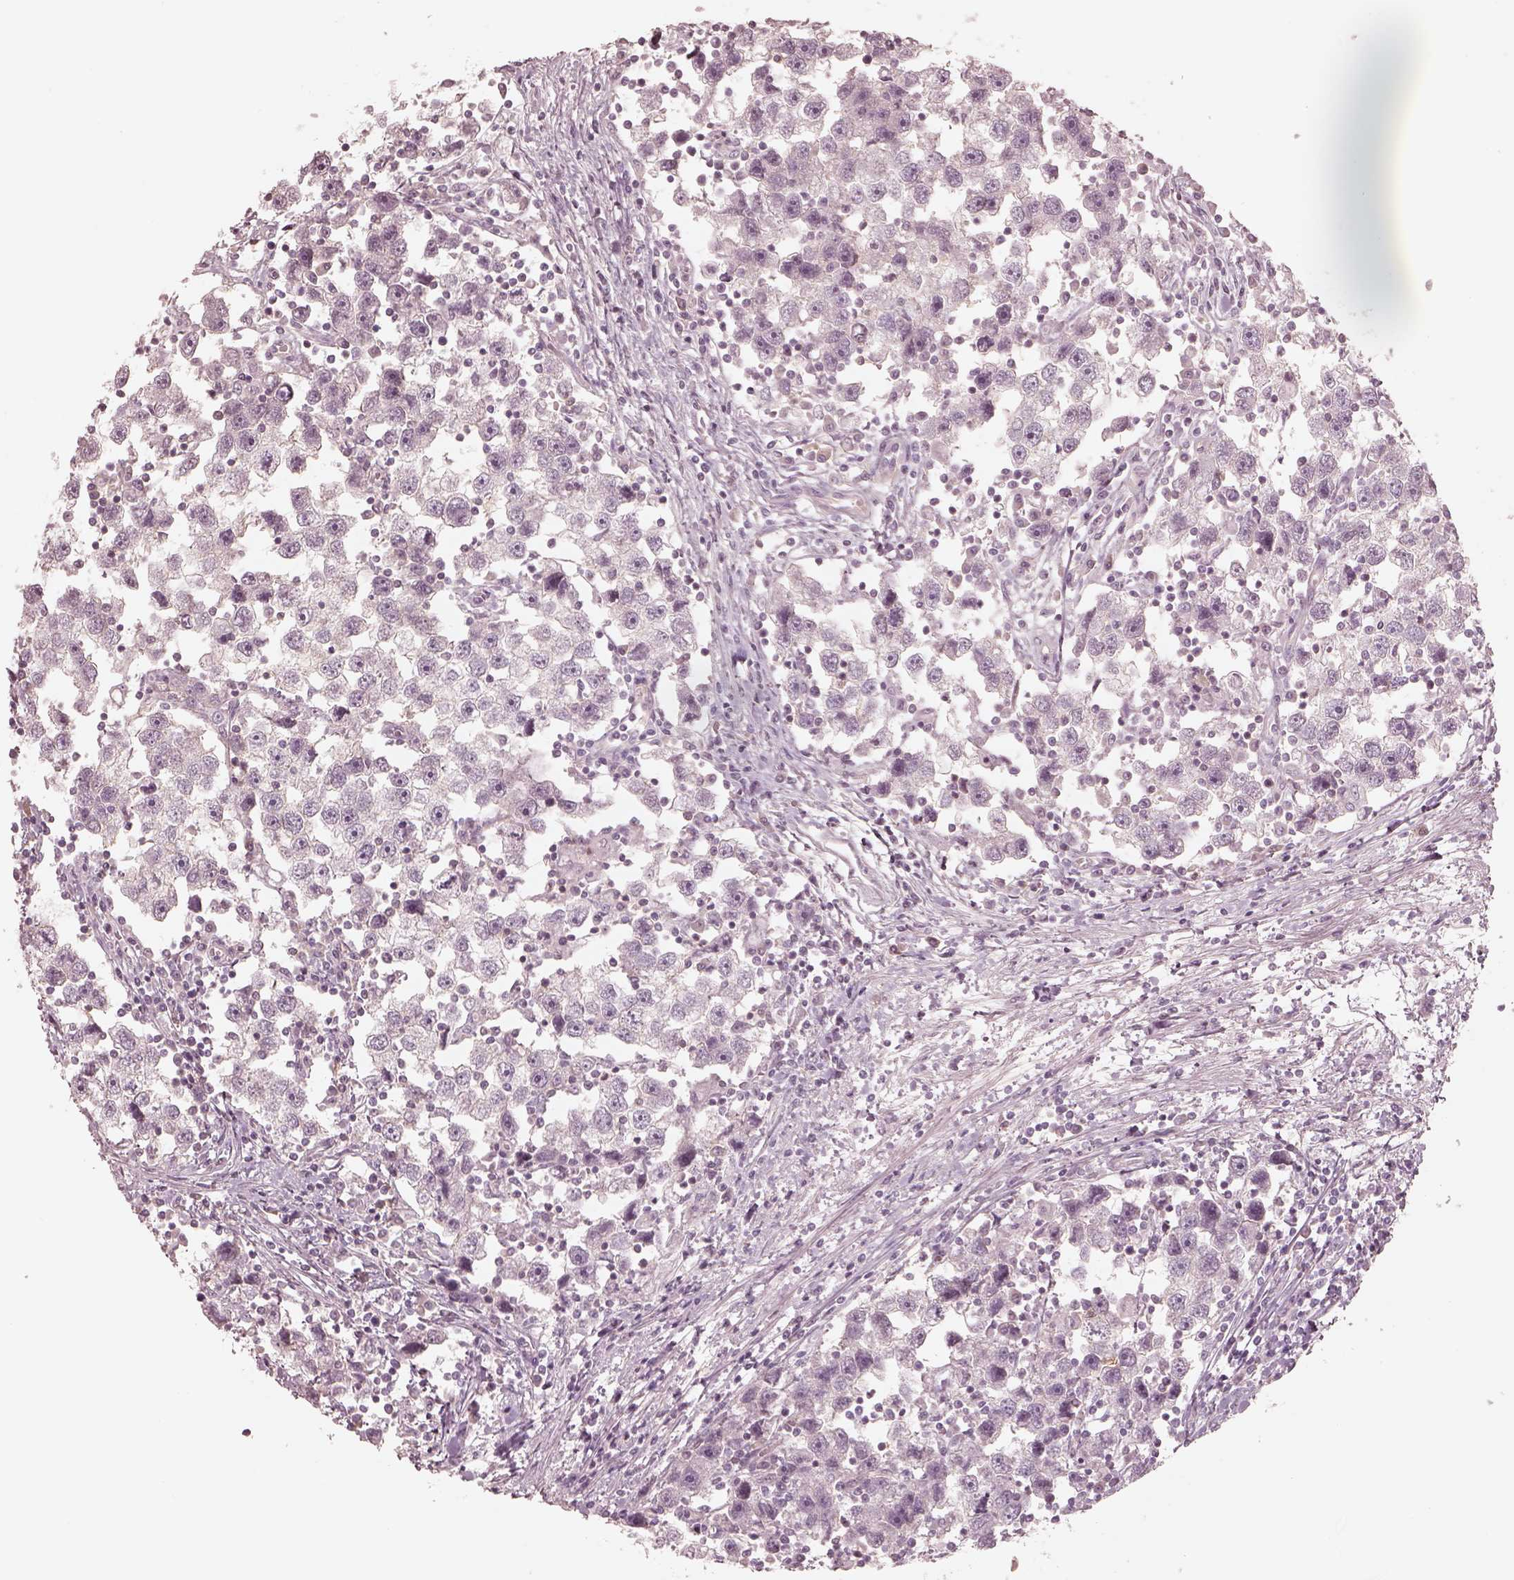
{"staining": {"intensity": "negative", "quantity": "none", "location": "none"}, "tissue": "testis cancer", "cell_type": "Tumor cells", "image_type": "cancer", "snomed": [{"axis": "morphology", "description": "Seminoma, NOS"}, {"axis": "topography", "description": "Testis"}], "caption": "DAB immunohistochemical staining of testis seminoma exhibits no significant staining in tumor cells.", "gene": "GPRIN1", "patient": {"sex": "male", "age": 30}}